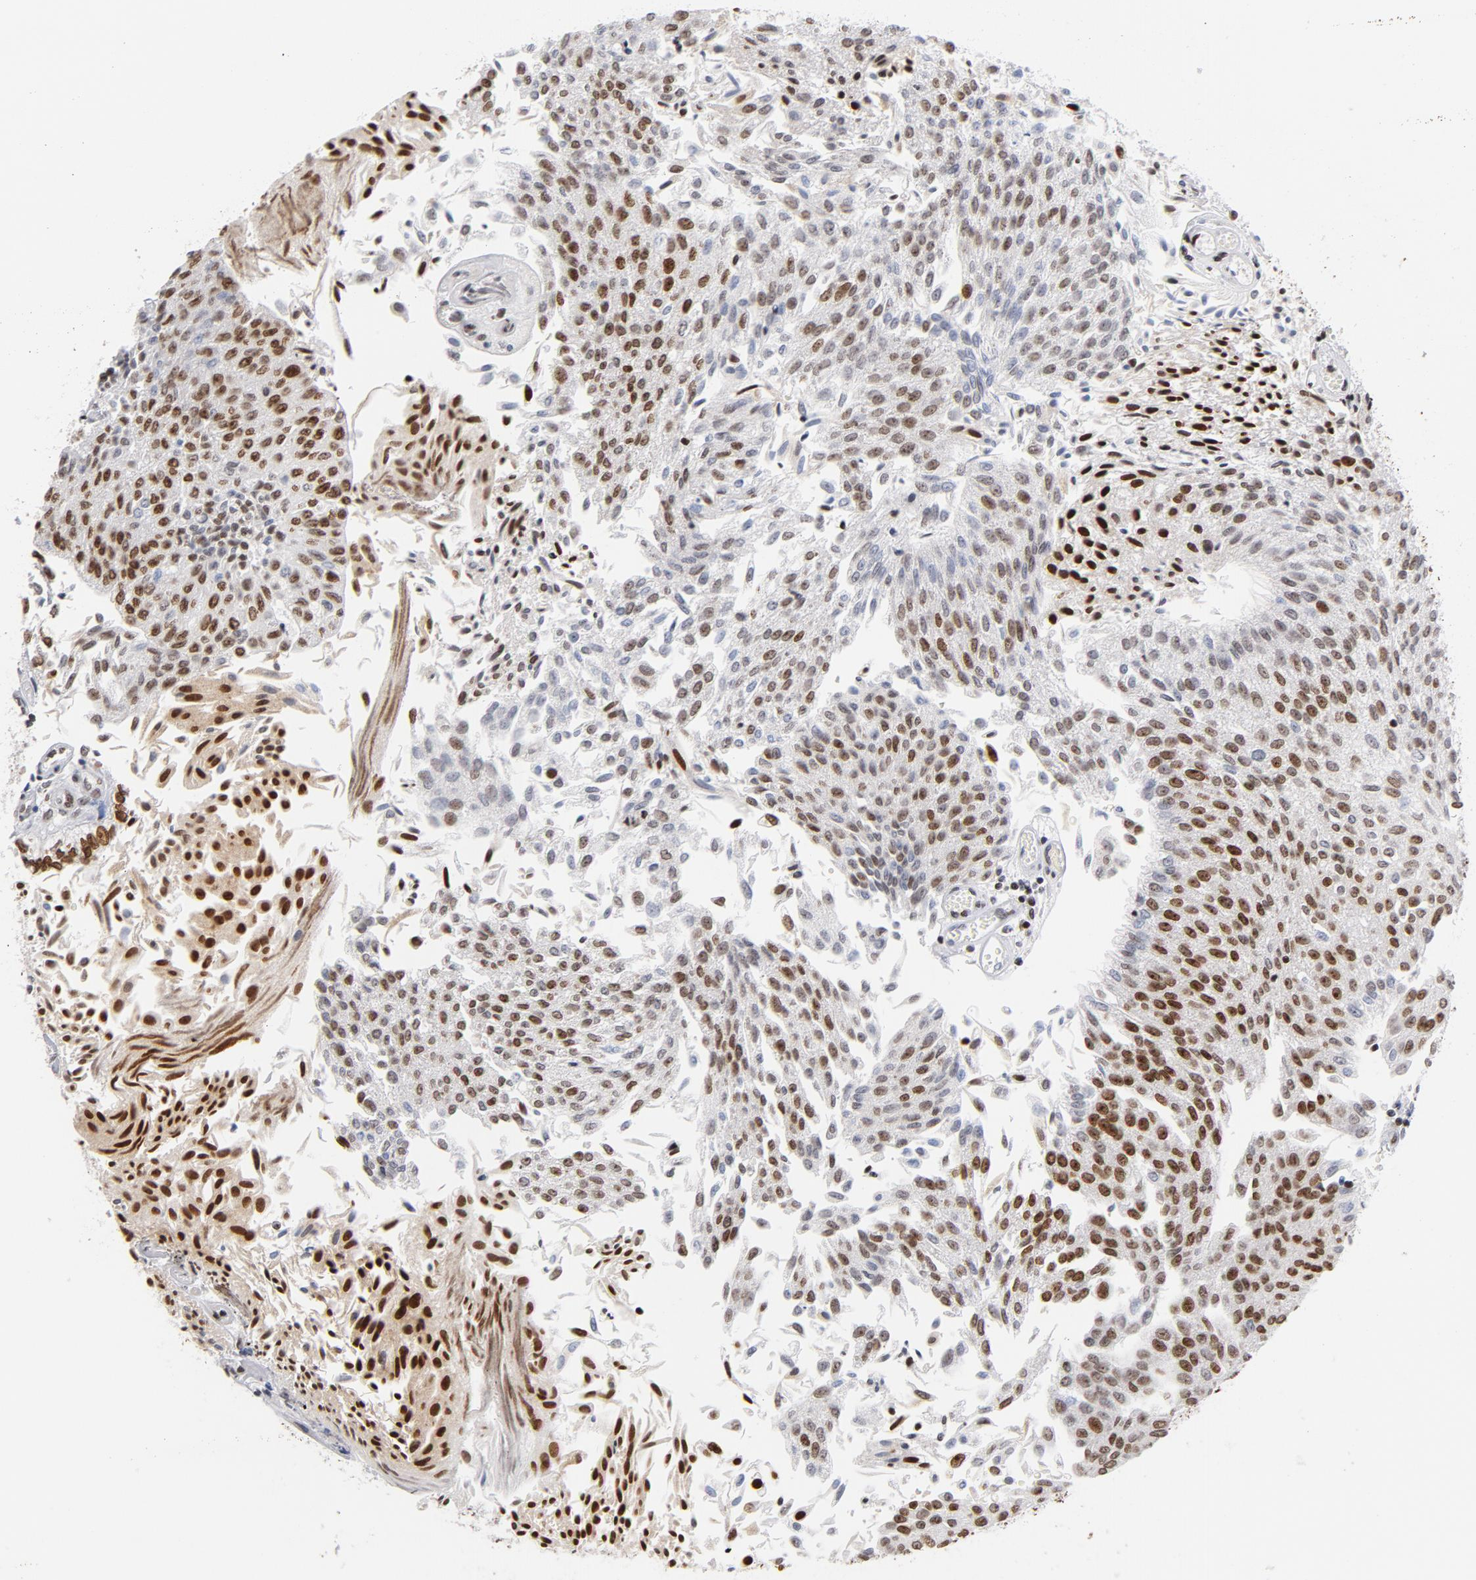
{"staining": {"intensity": "moderate", "quantity": ">75%", "location": "nuclear"}, "tissue": "urothelial cancer", "cell_type": "Tumor cells", "image_type": "cancer", "snomed": [{"axis": "morphology", "description": "Urothelial carcinoma, Low grade"}, {"axis": "topography", "description": "Urinary bladder"}], "caption": "Protein analysis of urothelial cancer tissue displays moderate nuclear staining in about >75% of tumor cells. Using DAB (3,3'-diaminobenzidine) (brown) and hematoxylin (blue) stains, captured at high magnification using brightfield microscopy.", "gene": "TOP2B", "patient": {"sex": "male", "age": 86}}